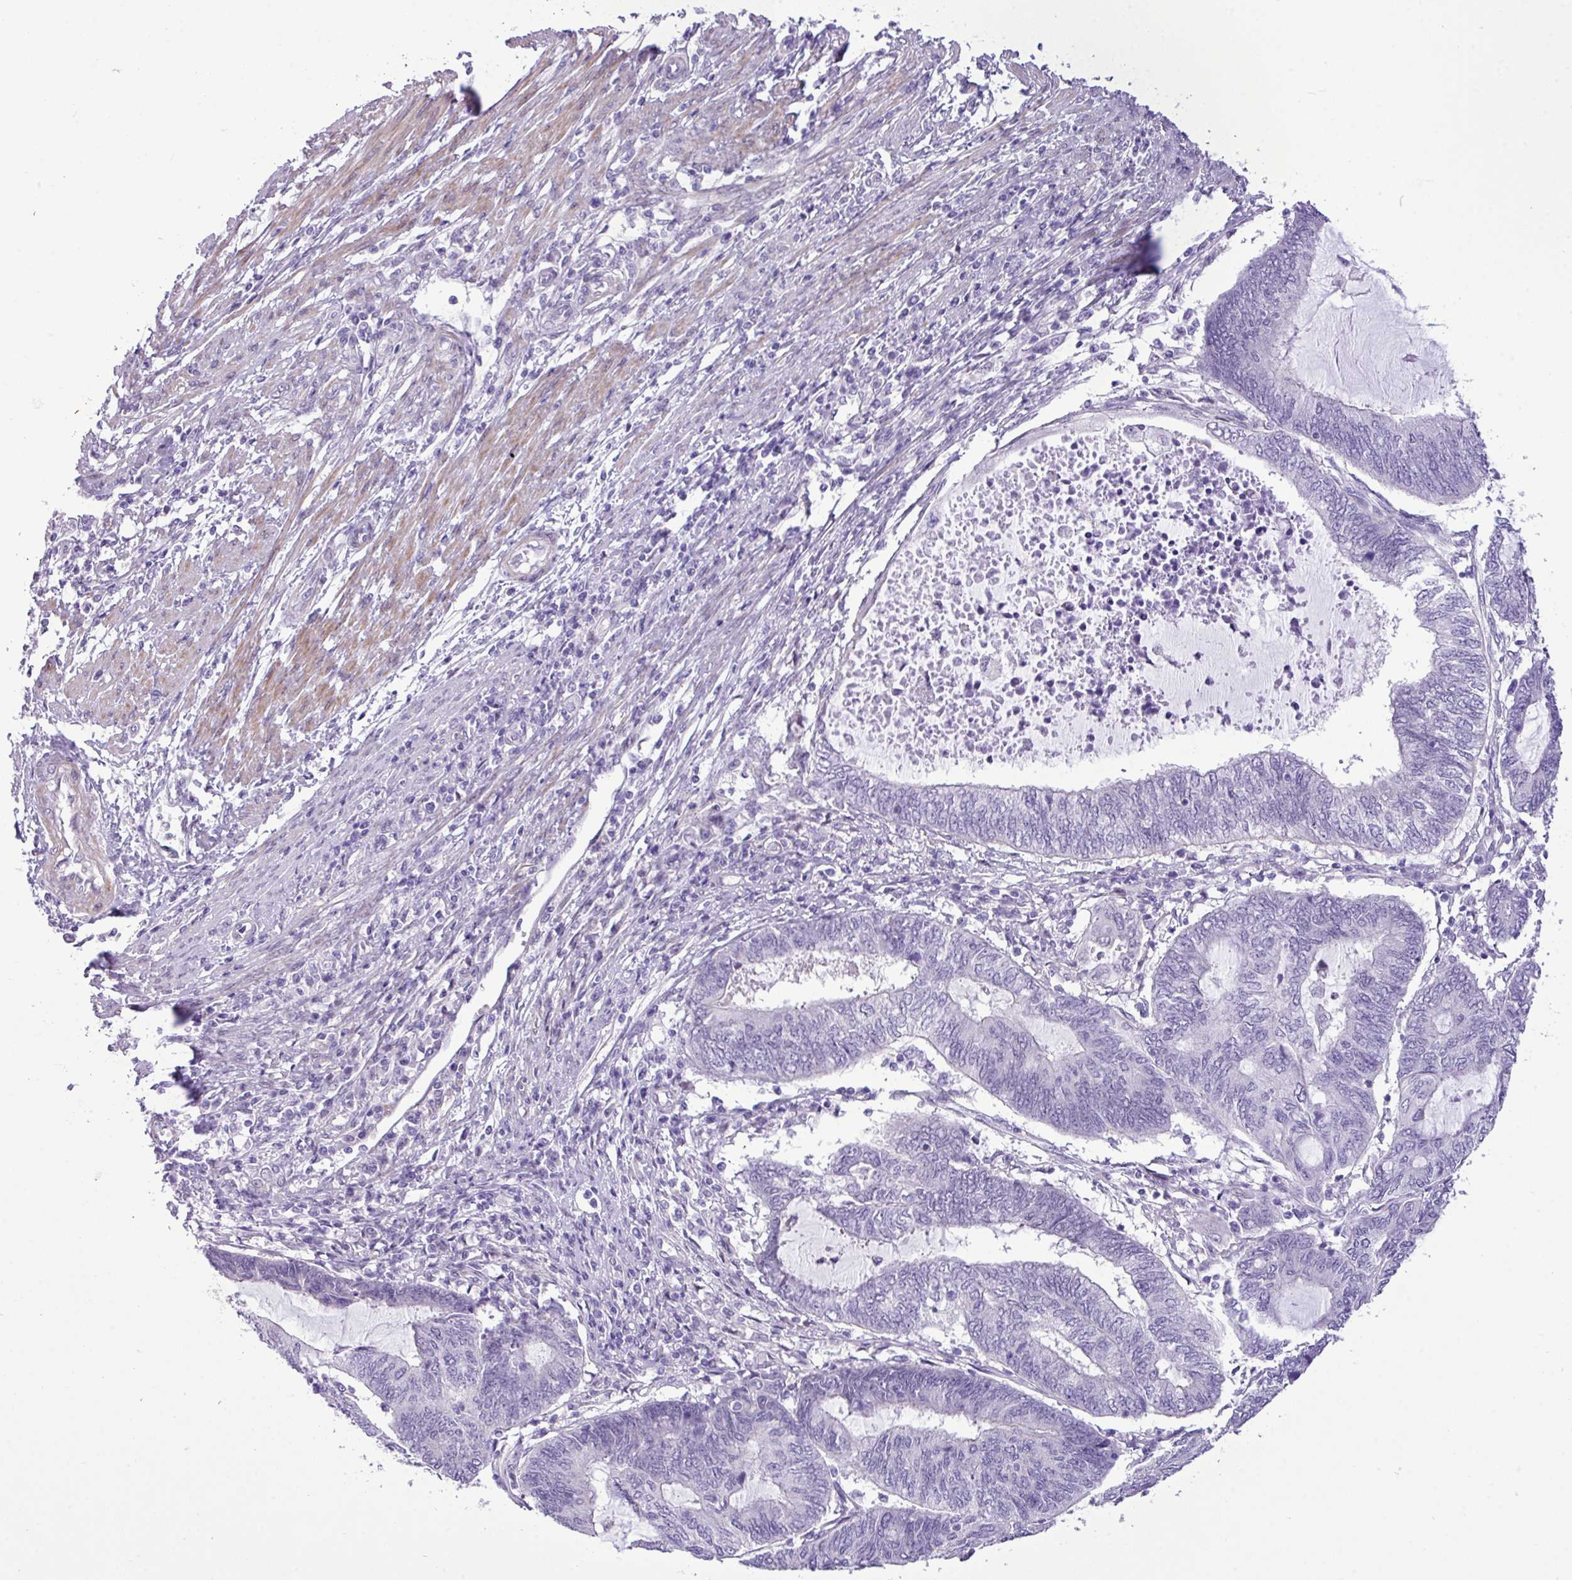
{"staining": {"intensity": "negative", "quantity": "none", "location": "none"}, "tissue": "endometrial cancer", "cell_type": "Tumor cells", "image_type": "cancer", "snomed": [{"axis": "morphology", "description": "Adenocarcinoma, NOS"}, {"axis": "topography", "description": "Uterus"}, {"axis": "topography", "description": "Endometrium"}], "caption": "DAB (3,3'-diaminobenzidine) immunohistochemical staining of endometrial adenocarcinoma reveals no significant positivity in tumor cells.", "gene": "YLPM1", "patient": {"sex": "female", "age": 70}}